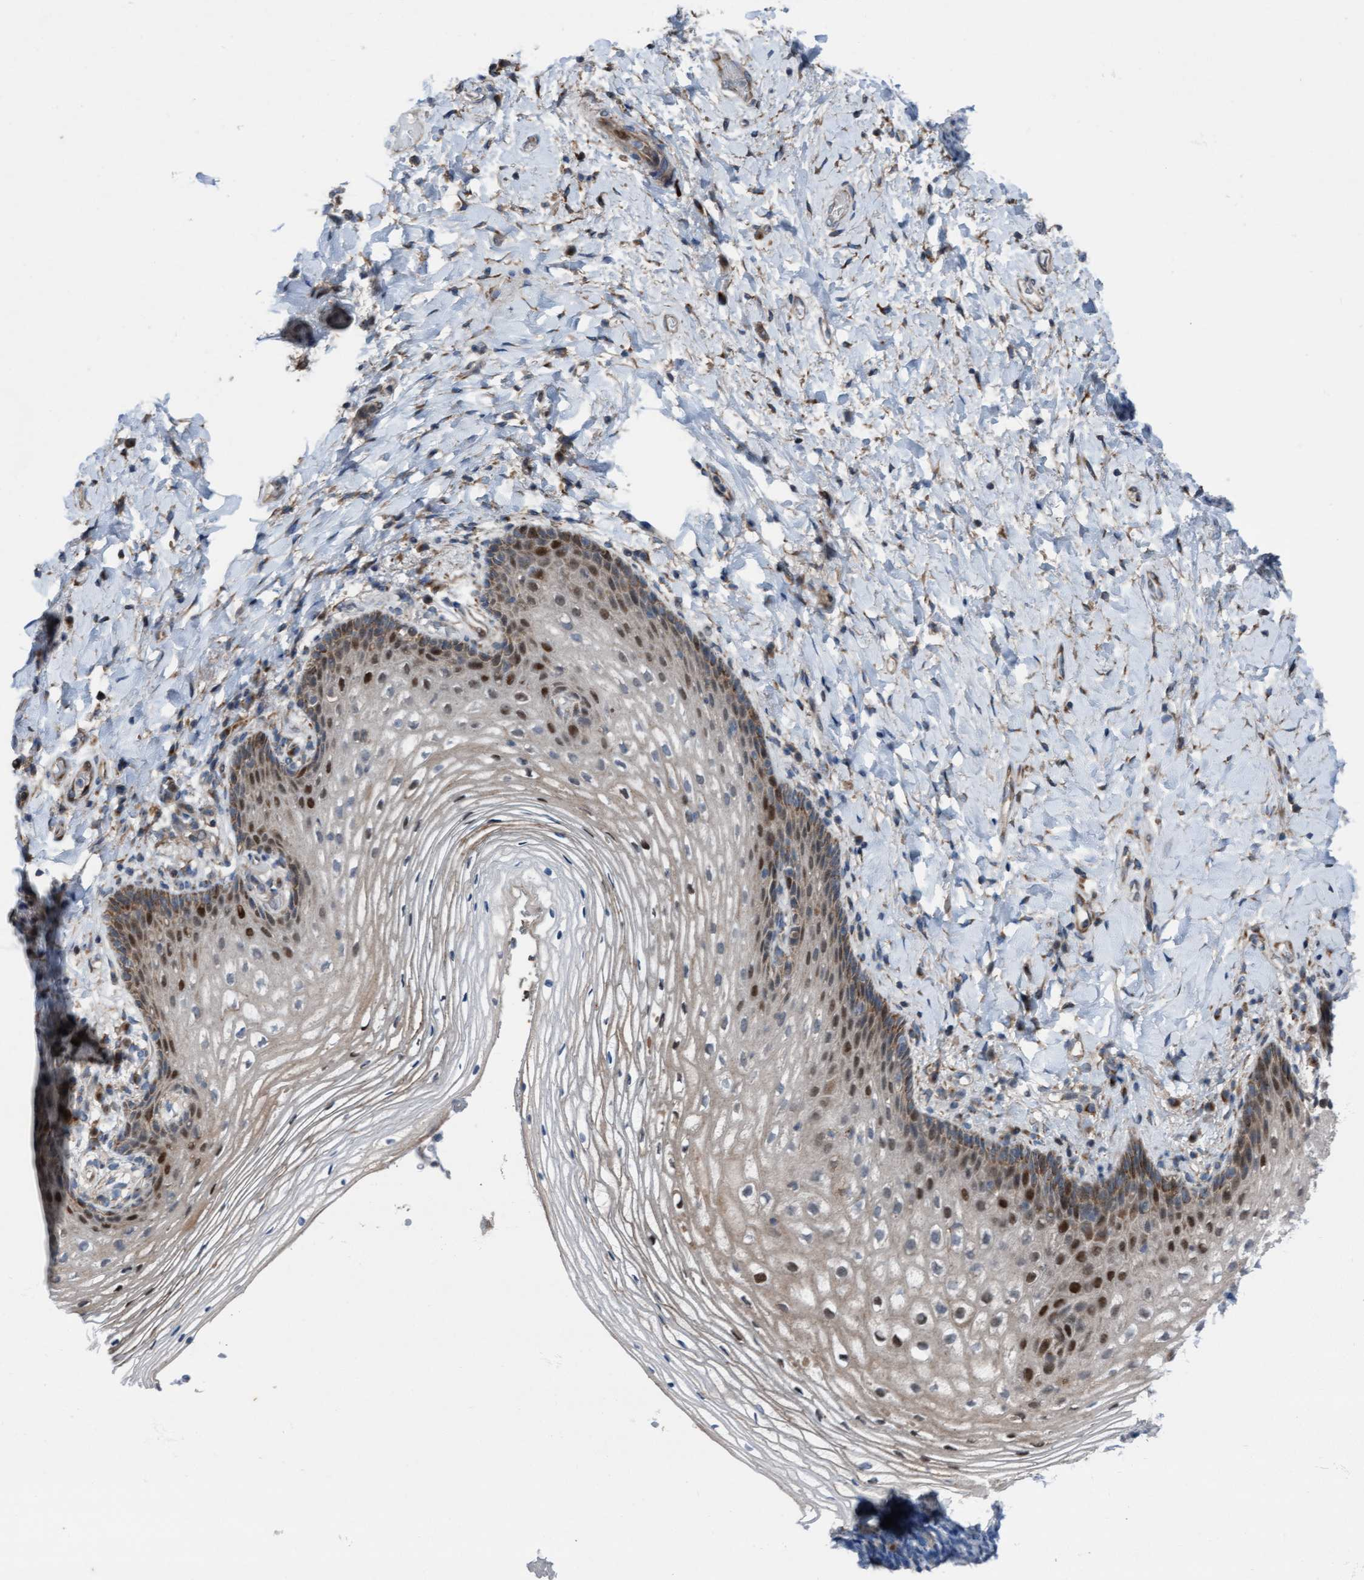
{"staining": {"intensity": "strong", "quantity": "<25%", "location": "nuclear"}, "tissue": "vagina", "cell_type": "Squamous epithelial cells", "image_type": "normal", "snomed": [{"axis": "morphology", "description": "Normal tissue, NOS"}, {"axis": "topography", "description": "Vagina"}], "caption": "Protein staining of unremarkable vagina demonstrates strong nuclear staining in approximately <25% of squamous epithelial cells. (DAB (3,3'-diaminobenzidine) IHC with brightfield microscopy, high magnification).", "gene": "KLHL26", "patient": {"sex": "female", "age": 60}}